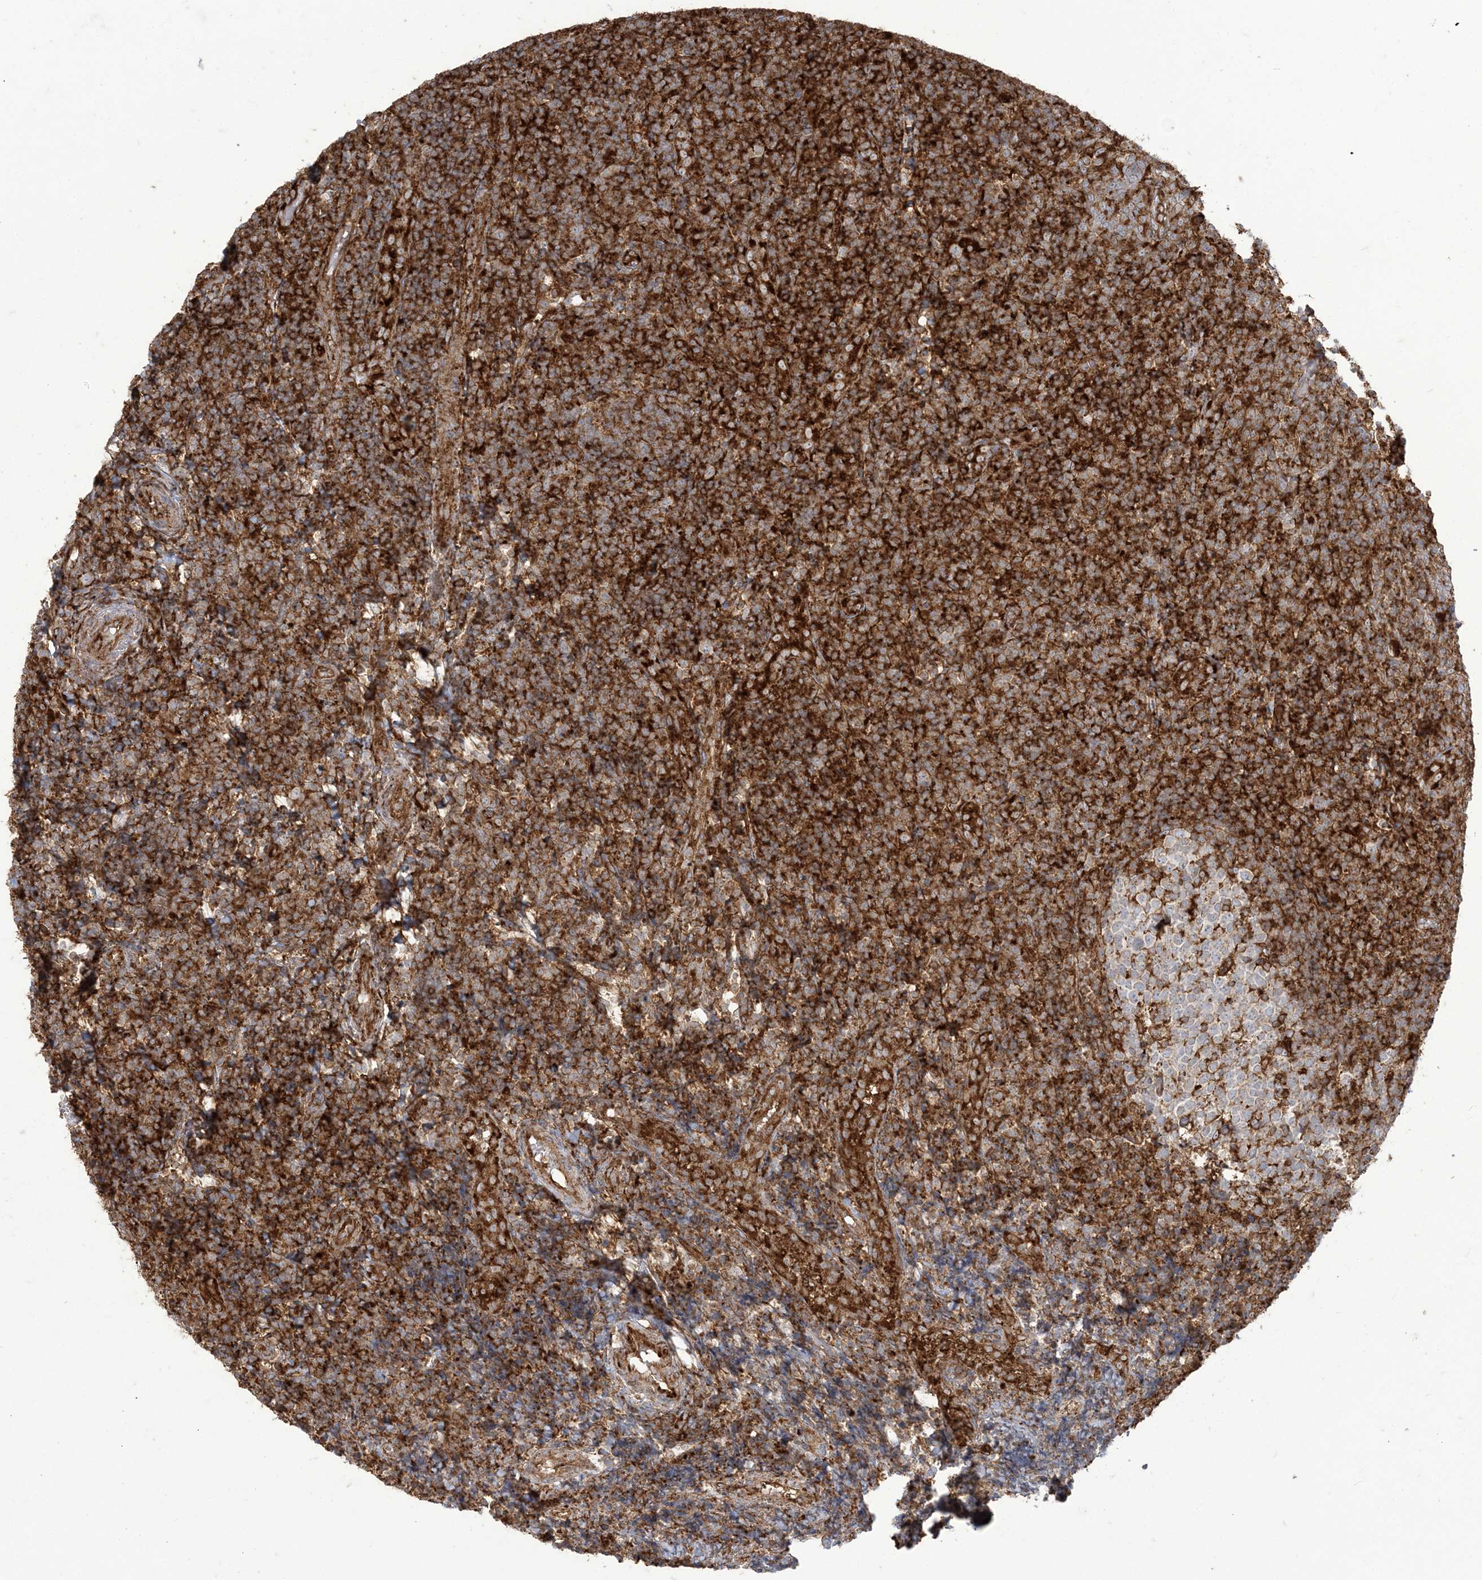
{"staining": {"intensity": "strong", "quantity": "<25%", "location": "cytoplasmic/membranous"}, "tissue": "tonsil", "cell_type": "Germinal center cells", "image_type": "normal", "snomed": [{"axis": "morphology", "description": "Normal tissue, NOS"}, {"axis": "topography", "description": "Tonsil"}], "caption": "Human tonsil stained for a protein (brown) demonstrates strong cytoplasmic/membranous positive expression in about <25% of germinal center cells.", "gene": "DERL3", "patient": {"sex": "female", "age": 19}}